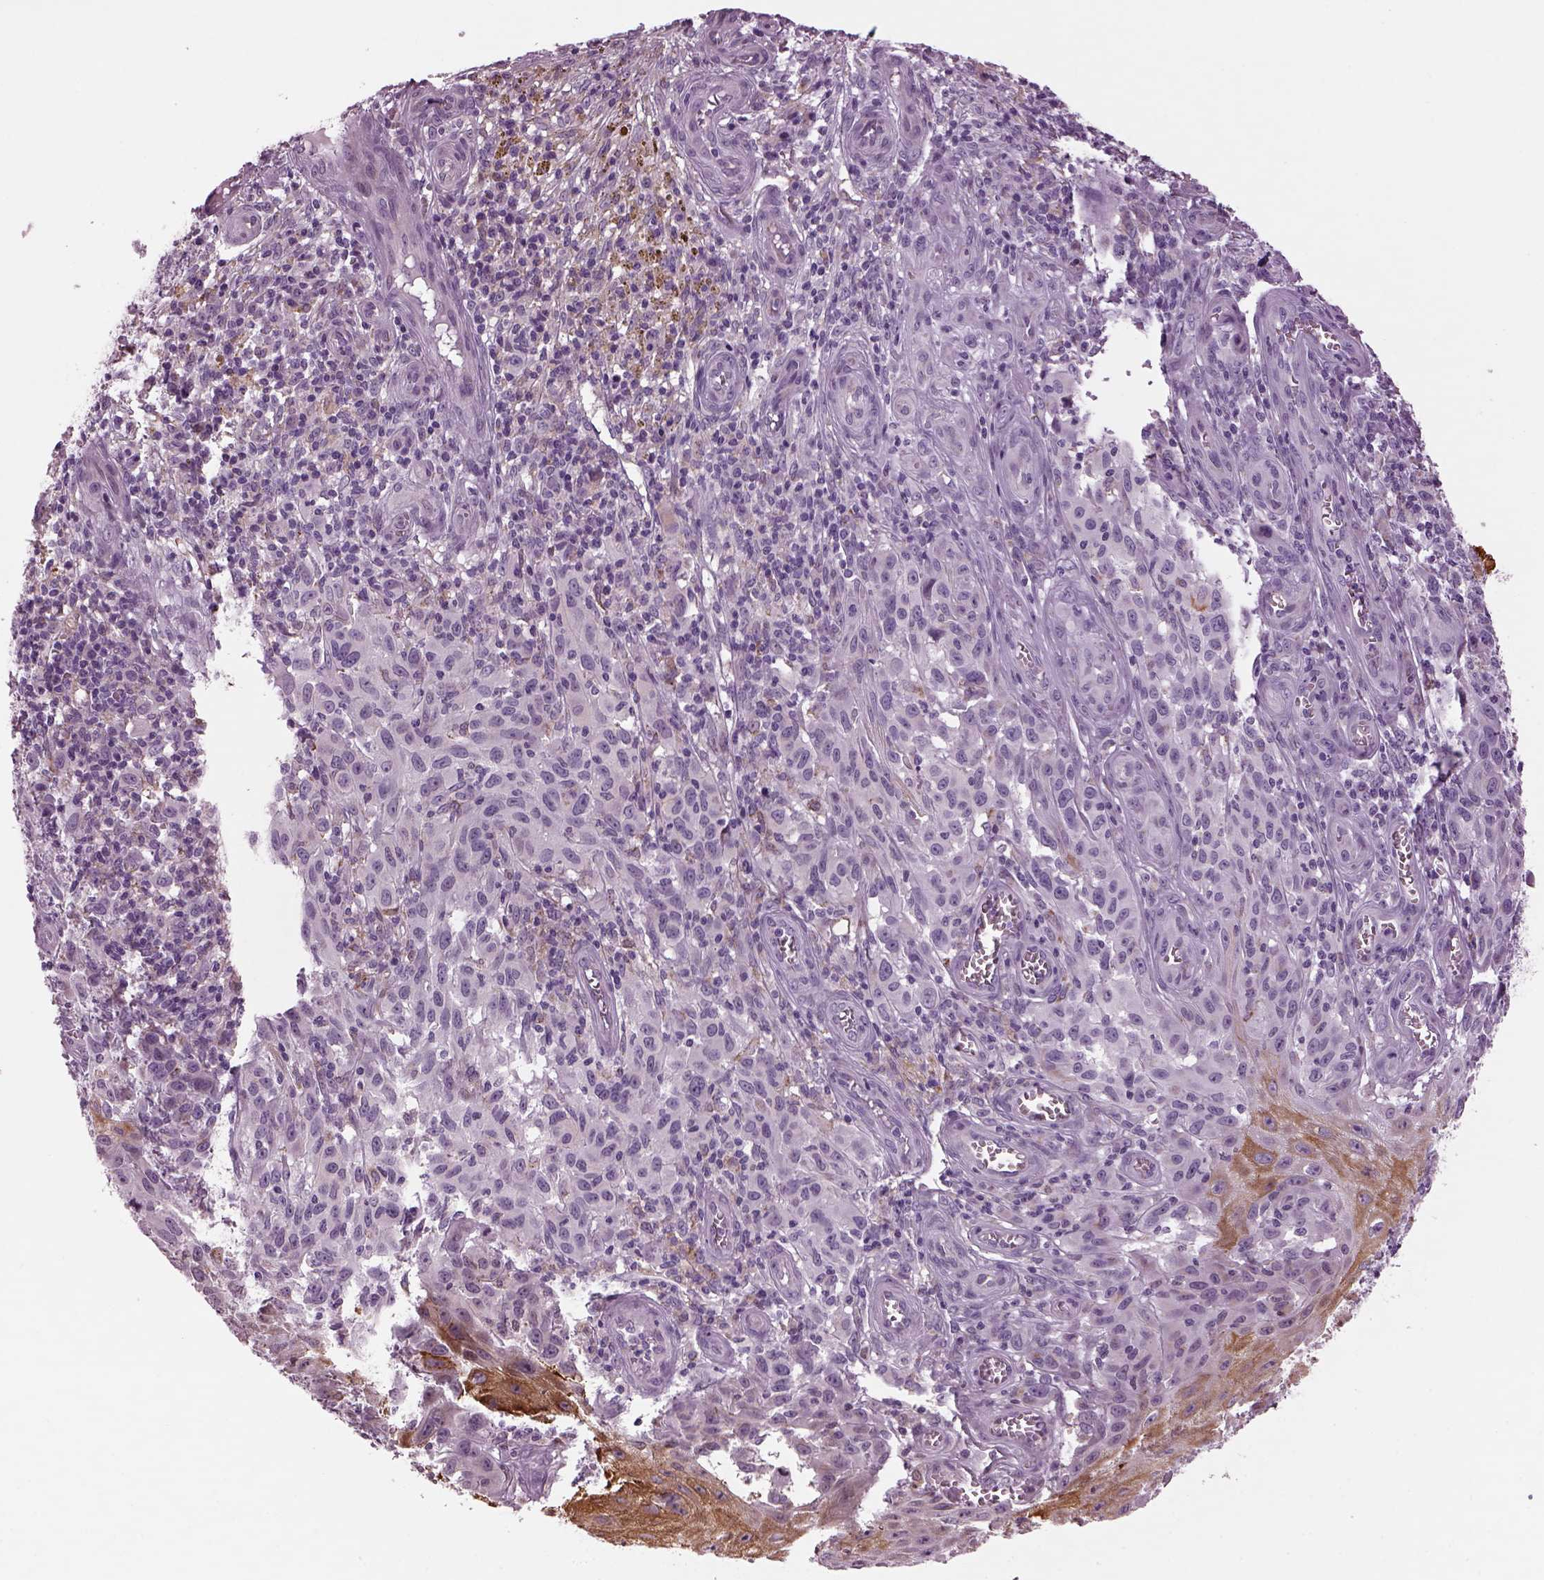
{"staining": {"intensity": "negative", "quantity": "none", "location": "none"}, "tissue": "melanoma", "cell_type": "Tumor cells", "image_type": "cancer", "snomed": [{"axis": "morphology", "description": "Malignant melanoma, NOS"}, {"axis": "topography", "description": "Skin"}], "caption": "Image shows no protein positivity in tumor cells of malignant melanoma tissue.", "gene": "PRR9", "patient": {"sex": "female", "age": 53}}